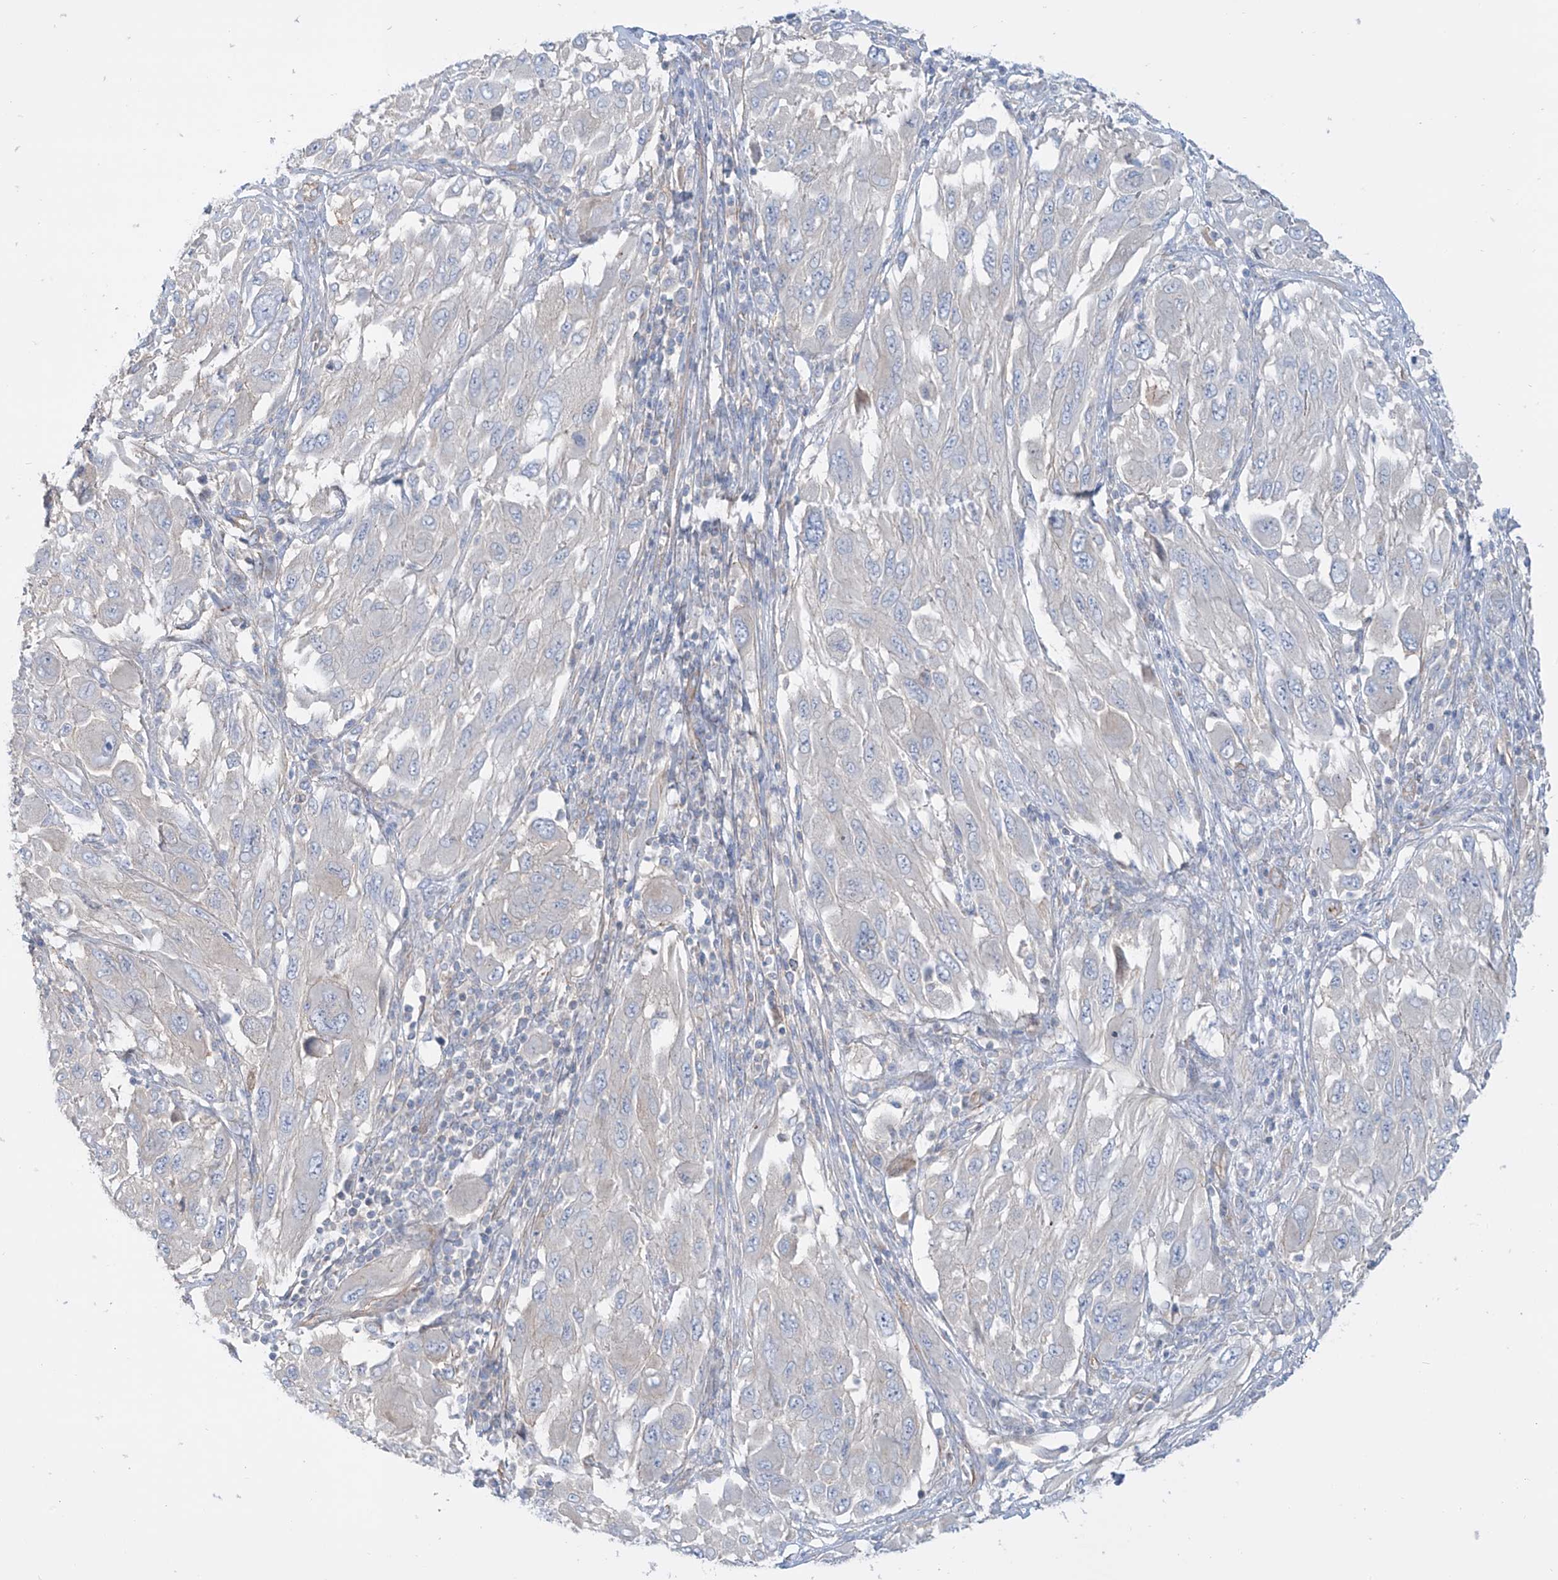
{"staining": {"intensity": "negative", "quantity": "none", "location": "none"}, "tissue": "melanoma", "cell_type": "Tumor cells", "image_type": "cancer", "snomed": [{"axis": "morphology", "description": "Malignant melanoma, NOS"}, {"axis": "topography", "description": "Skin"}], "caption": "Protein analysis of malignant melanoma shows no significant staining in tumor cells.", "gene": "TMEM209", "patient": {"sex": "female", "age": 91}}